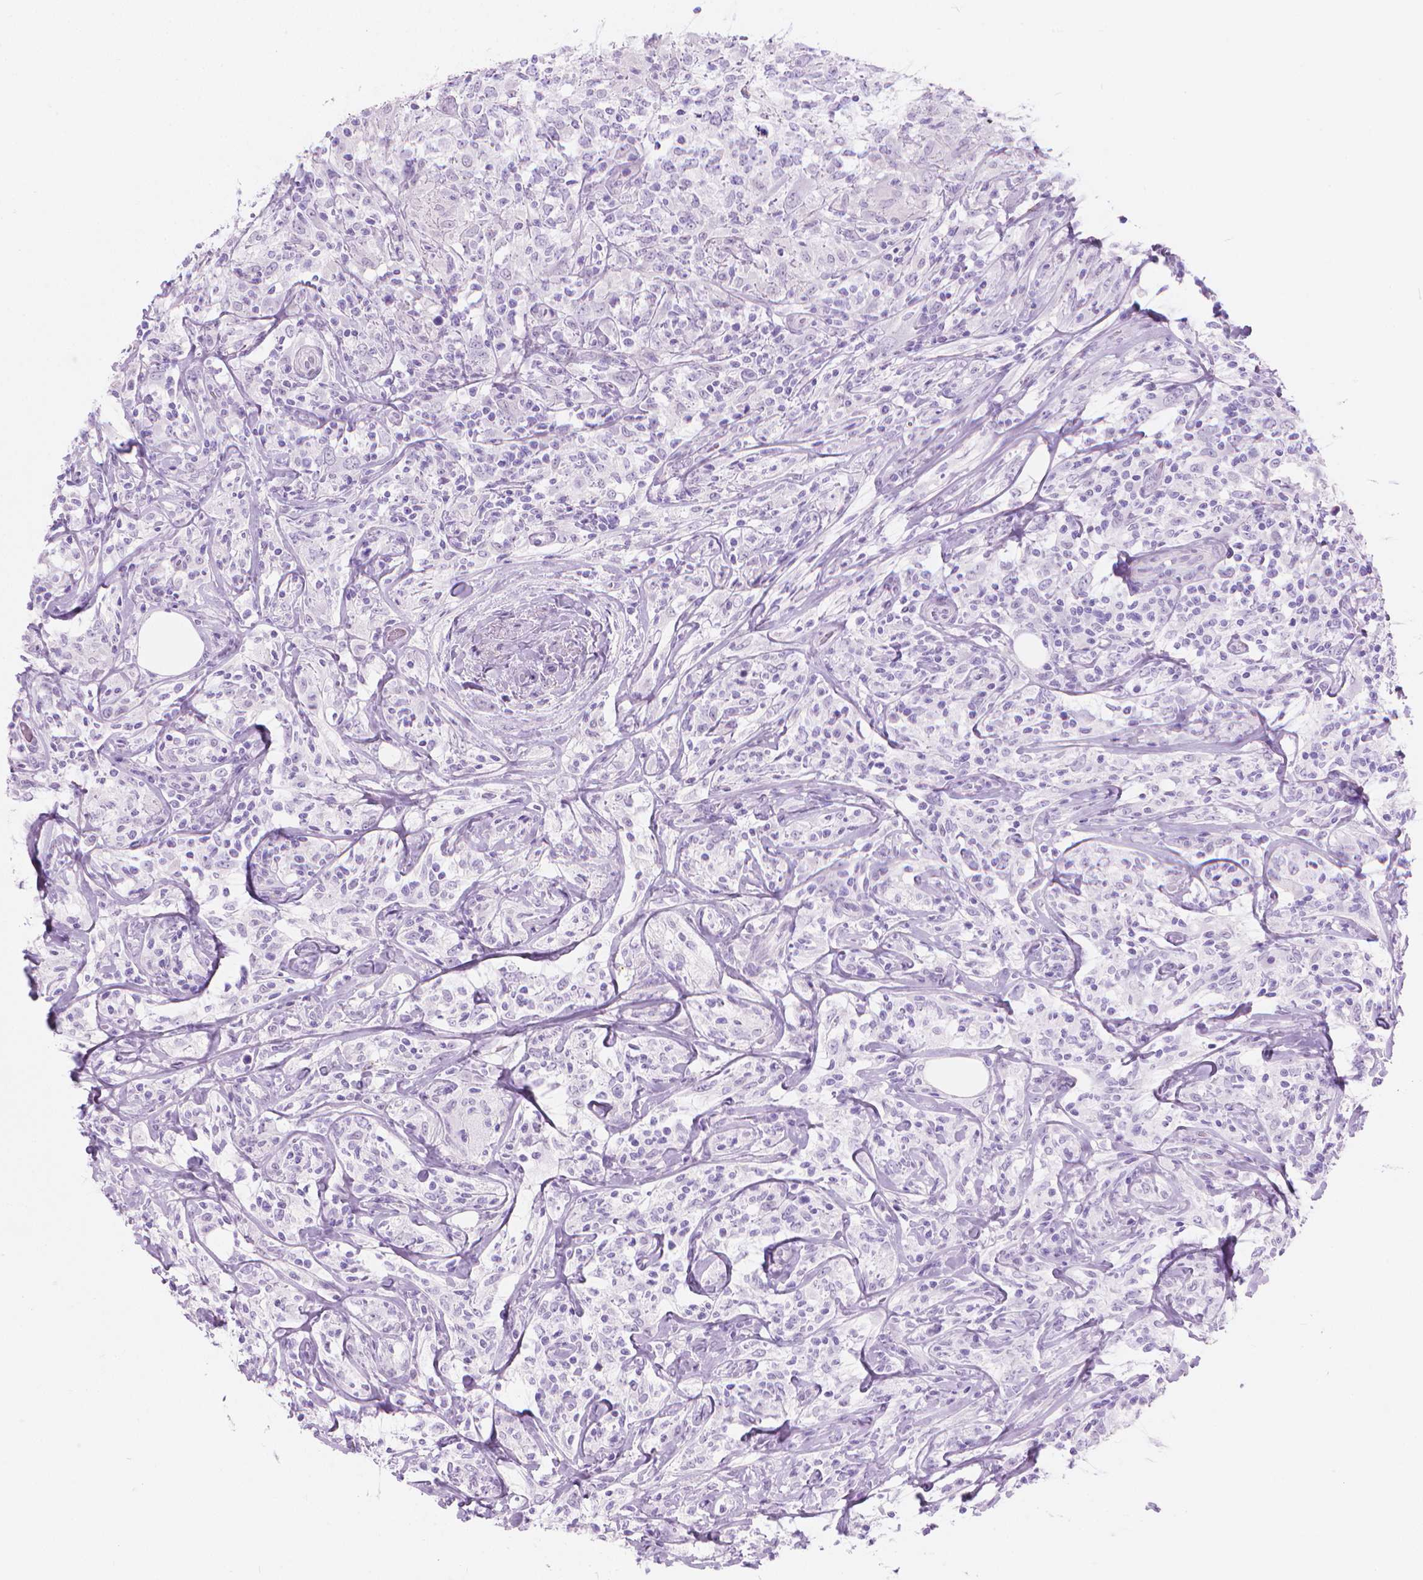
{"staining": {"intensity": "negative", "quantity": "none", "location": "none"}, "tissue": "lymphoma", "cell_type": "Tumor cells", "image_type": "cancer", "snomed": [{"axis": "morphology", "description": "Malignant lymphoma, non-Hodgkin's type, High grade"}, {"axis": "topography", "description": "Lymph node"}], "caption": "The immunohistochemistry histopathology image has no significant positivity in tumor cells of malignant lymphoma, non-Hodgkin's type (high-grade) tissue.", "gene": "CFAP52", "patient": {"sex": "female", "age": 84}}